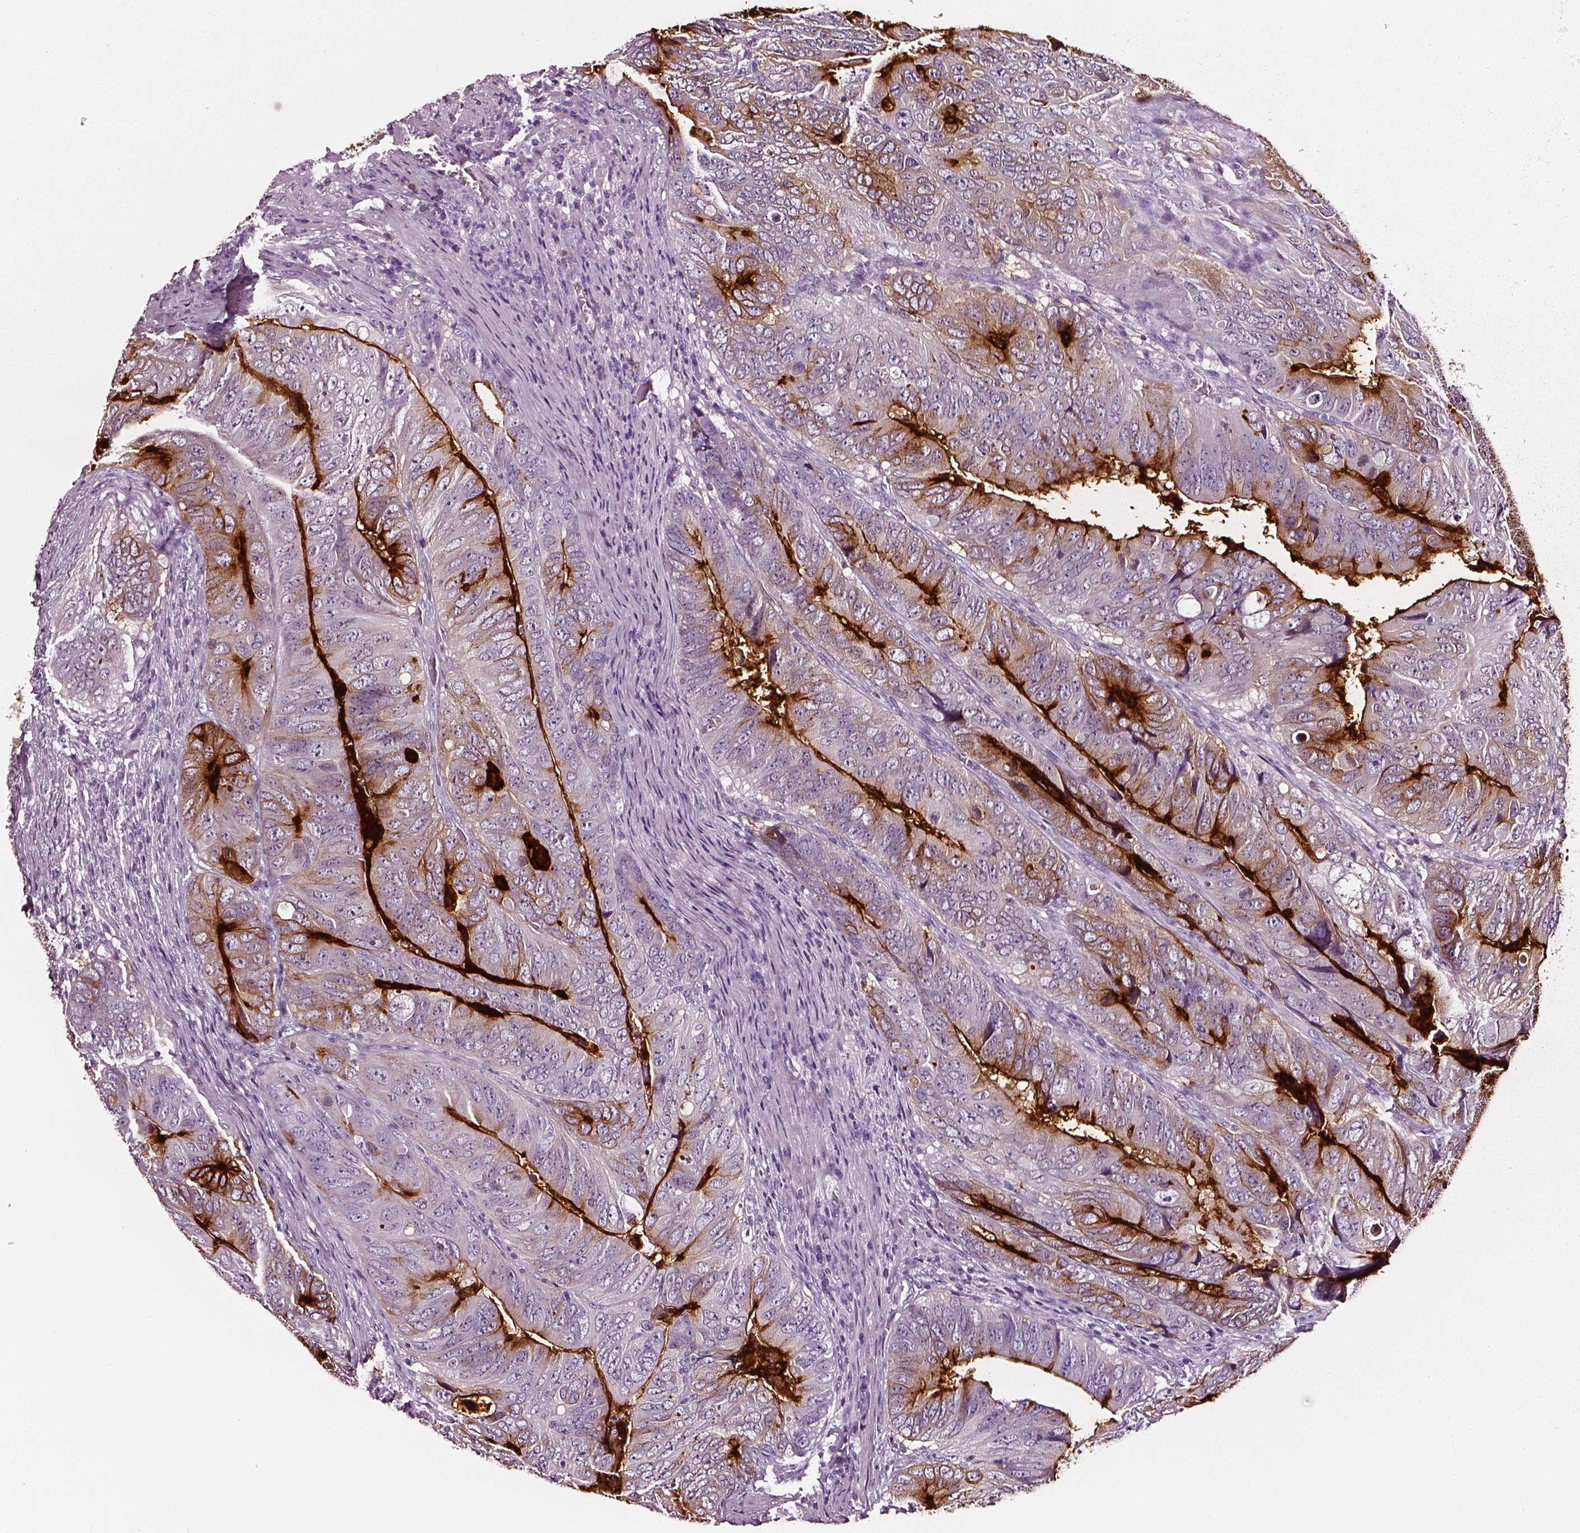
{"staining": {"intensity": "strong", "quantity": ">75%", "location": "cytoplasmic/membranous"}, "tissue": "colorectal cancer", "cell_type": "Tumor cells", "image_type": "cancer", "snomed": [{"axis": "morphology", "description": "Adenocarcinoma, NOS"}, {"axis": "topography", "description": "Colon"}], "caption": "Immunohistochemistry photomicrograph of colorectal adenocarcinoma stained for a protein (brown), which demonstrates high levels of strong cytoplasmic/membranous staining in about >75% of tumor cells.", "gene": "DPEP1", "patient": {"sex": "male", "age": 79}}